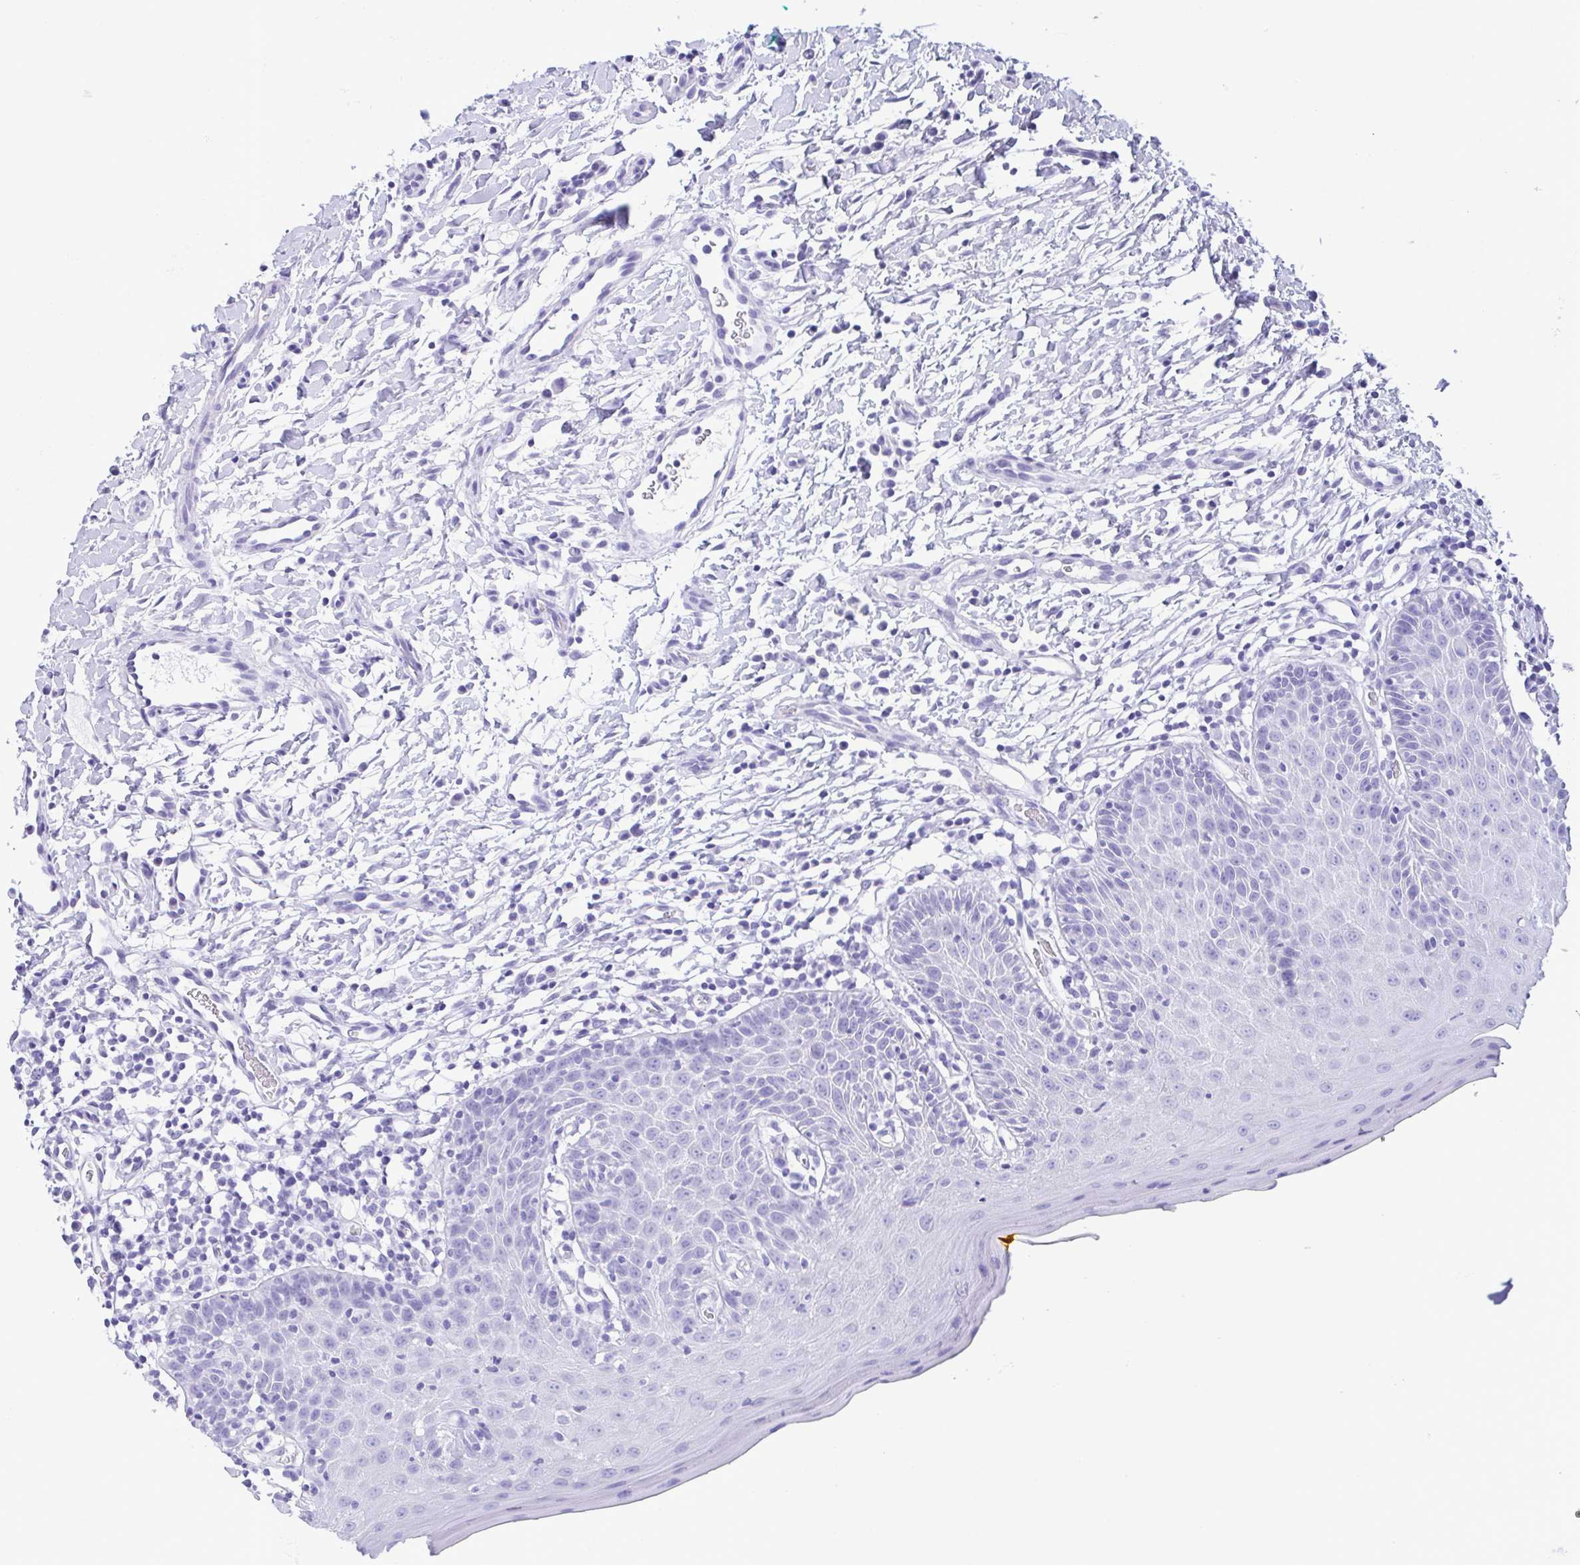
{"staining": {"intensity": "weak", "quantity": "<25%", "location": "cytoplasmic/membranous"}, "tissue": "oral mucosa", "cell_type": "Squamous epithelial cells", "image_type": "normal", "snomed": [{"axis": "morphology", "description": "Normal tissue, NOS"}, {"axis": "topography", "description": "Oral tissue"}, {"axis": "topography", "description": "Tounge, NOS"}], "caption": "Squamous epithelial cells are negative for protein expression in normal human oral mucosa. The staining is performed using DAB brown chromogen with nuclei counter-stained in using hematoxylin.", "gene": "TSPY10", "patient": {"sex": "female", "age": 58}}